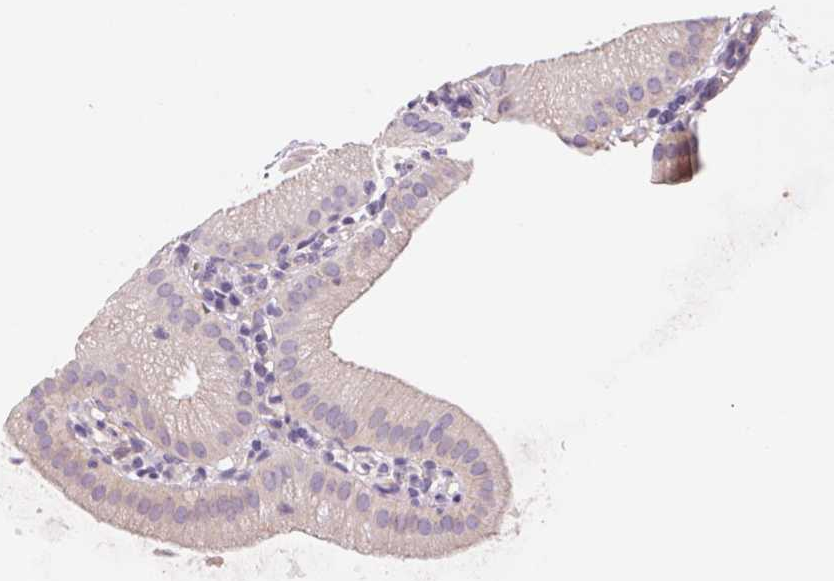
{"staining": {"intensity": "weak", "quantity": ">75%", "location": "cytoplasmic/membranous"}, "tissue": "gallbladder", "cell_type": "Glandular cells", "image_type": "normal", "snomed": [{"axis": "morphology", "description": "Normal tissue, NOS"}, {"axis": "topography", "description": "Gallbladder"}], "caption": "Immunohistochemical staining of benign human gallbladder displays >75% levels of weak cytoplasmic/membranous protein staining in about >75% of glandular cells.", "gene": "CTNND2", "patient": {"sex": "female", "age": 65}}